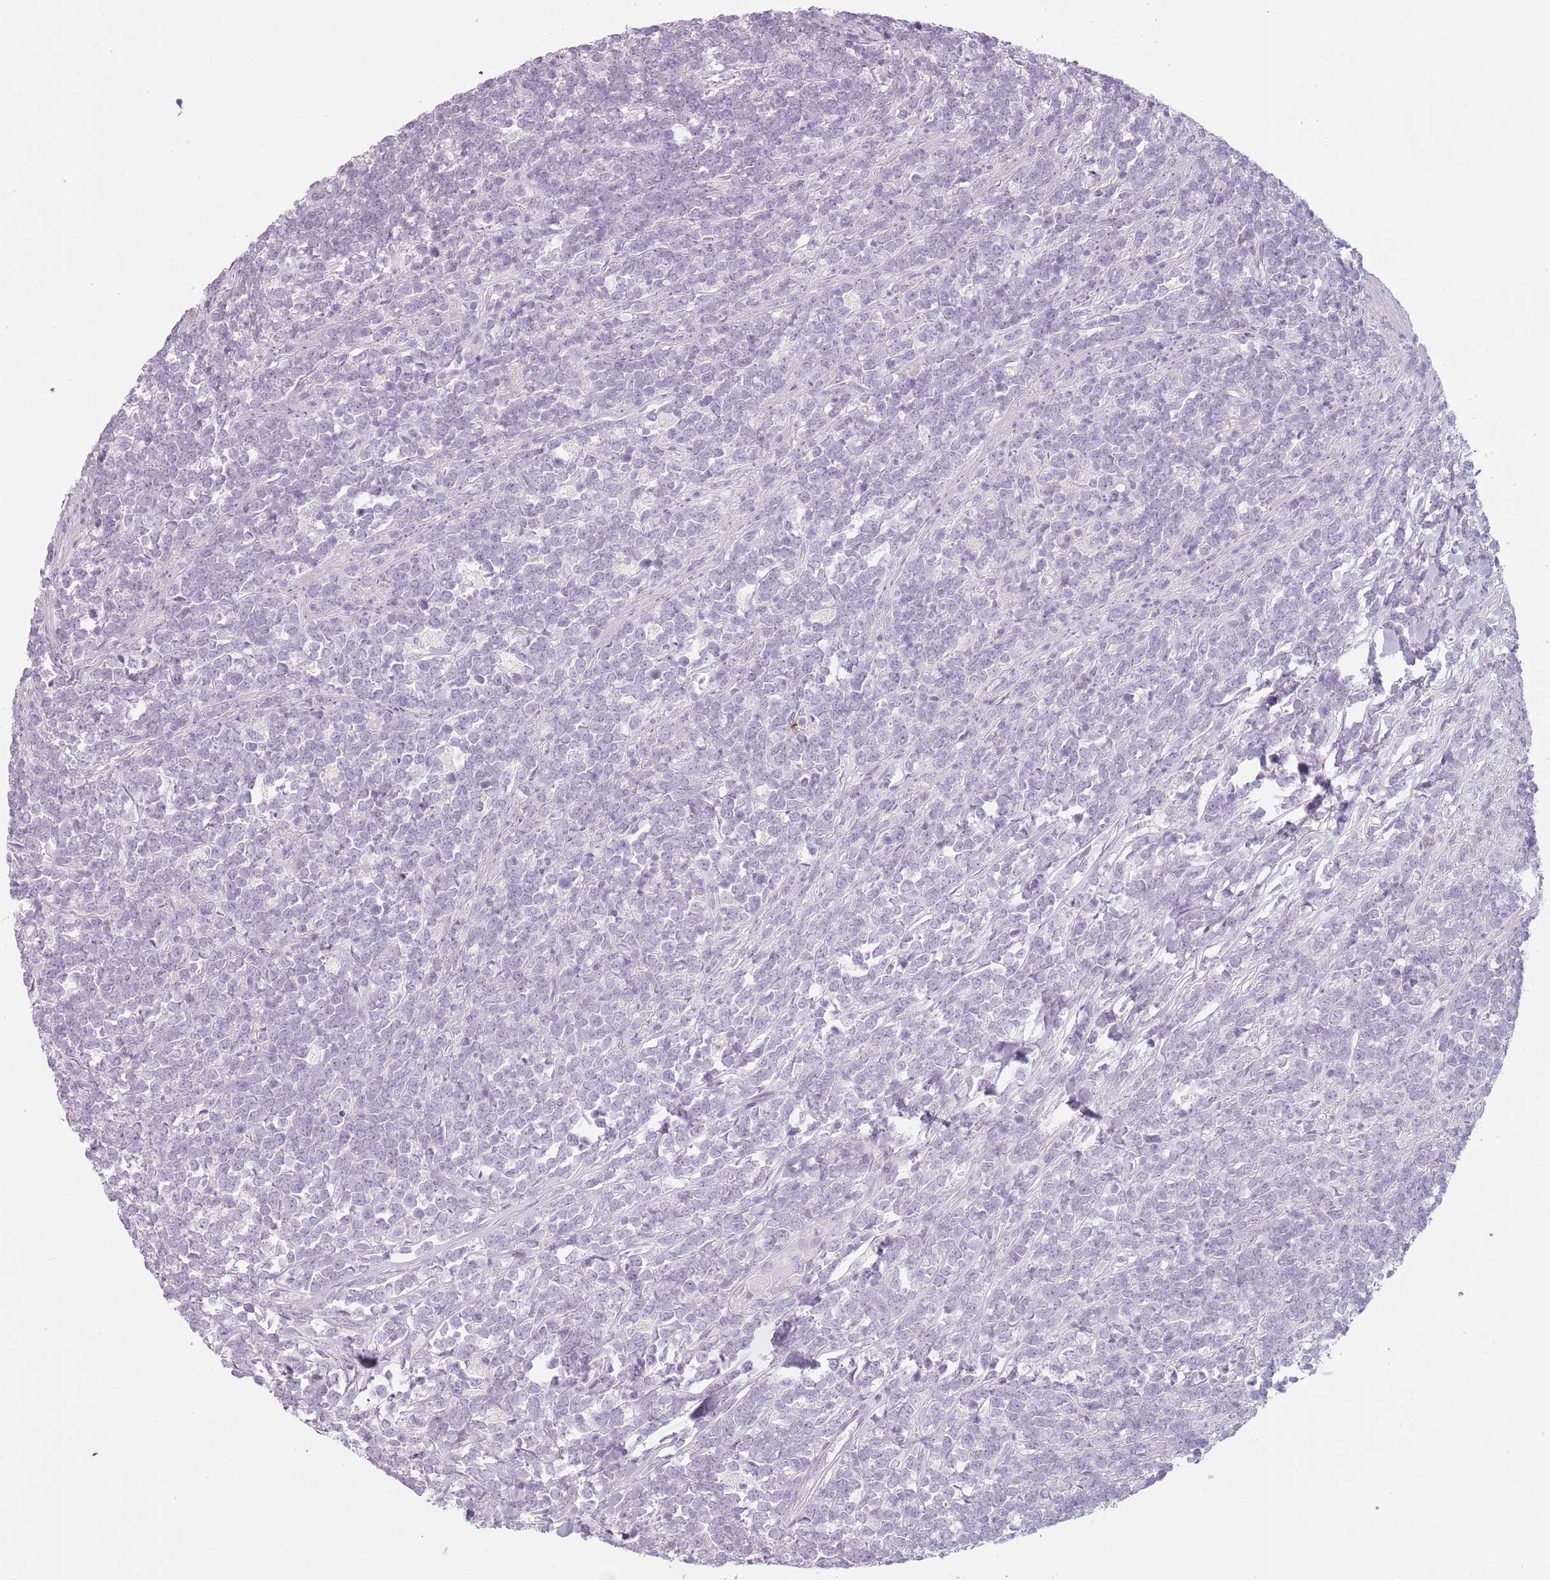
{"staining": {"intensity": "negative", "quantity": "none", "location": "none"}, "tissue": "lymphoma", "cell_type": "Tumor cells", "image_type": "cancer", "snomed": [{"axis": "morphology", "description": "Malignant lymphoma, non-Hodgkin's type, High grade"}, {"axis": "topography", "description": "Small intestine"}, {"axis": "topography", "description": "Colon"}], "caption": "A high-resolution photomicrograph shows IHC staining of lymphoma, which reveals no significant positivity in tumor cells. (DAB immunohistochemistry (IHC) with hematoxylin counter stain).", "gene": "PIEZO1", "patient": {"sex": "male", "age": 8}}